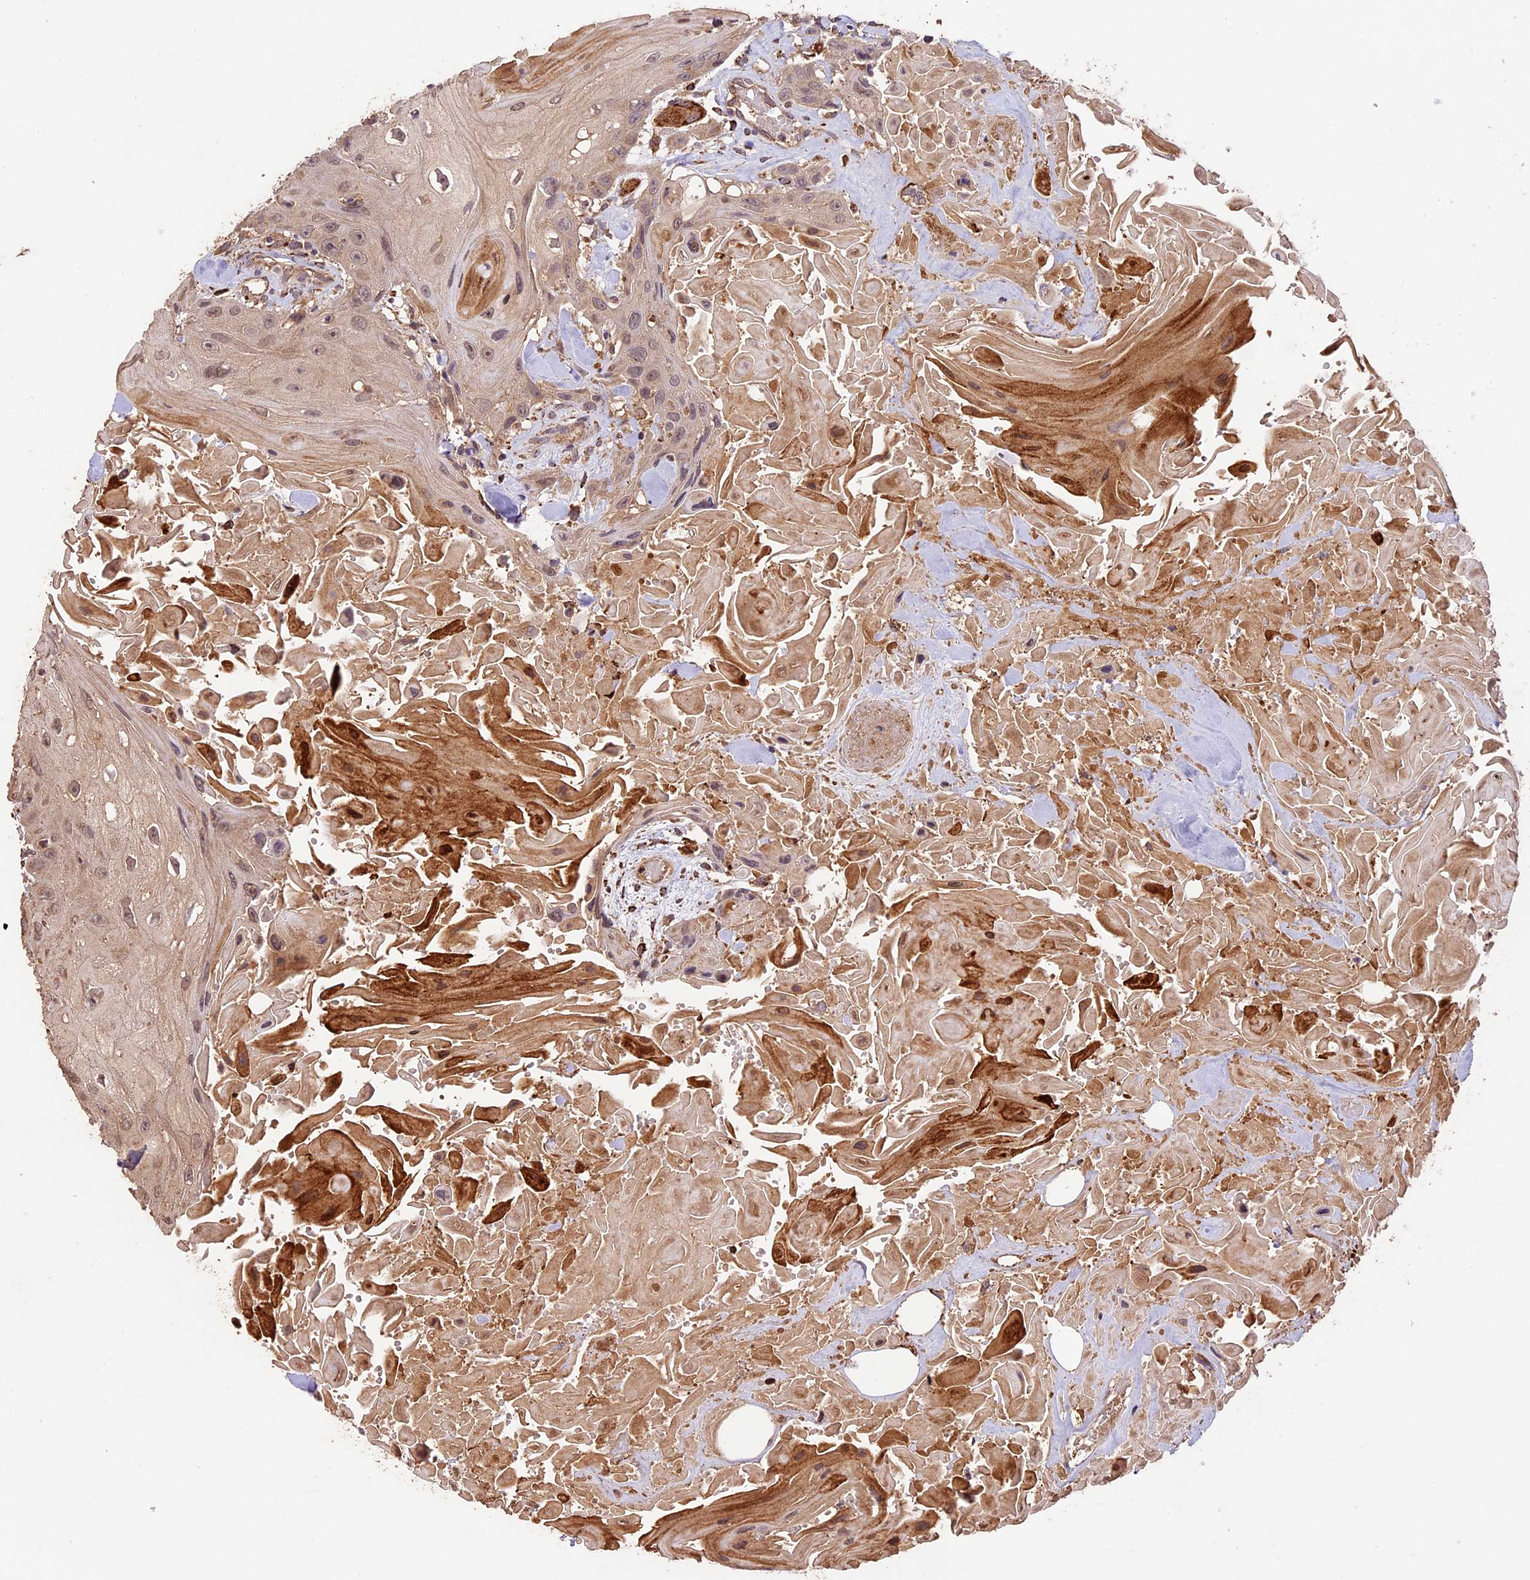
{"staining": {"intensity": "weak", "quantity": ">75%", "location": "cytoplasmic/membranous,nuclear"}, "tissue": "head and neck cancer", "cell_type": "Tumor cells", "image_type": "cancer", "snomed": [{"axis": "morphology", "description": "Squamous cell carcinoma, NOS"}, {"axis": "topography", "description": "Head-Neck"}], "caption": "Protein staining shows weak cytoplasmic/membranous and nuclear staining in approximately >75% of tumor cells in squamous cell carcinoma (head and neck).", "gene": "CRLF1", "patient": {"sex": "male", "age": 81}}